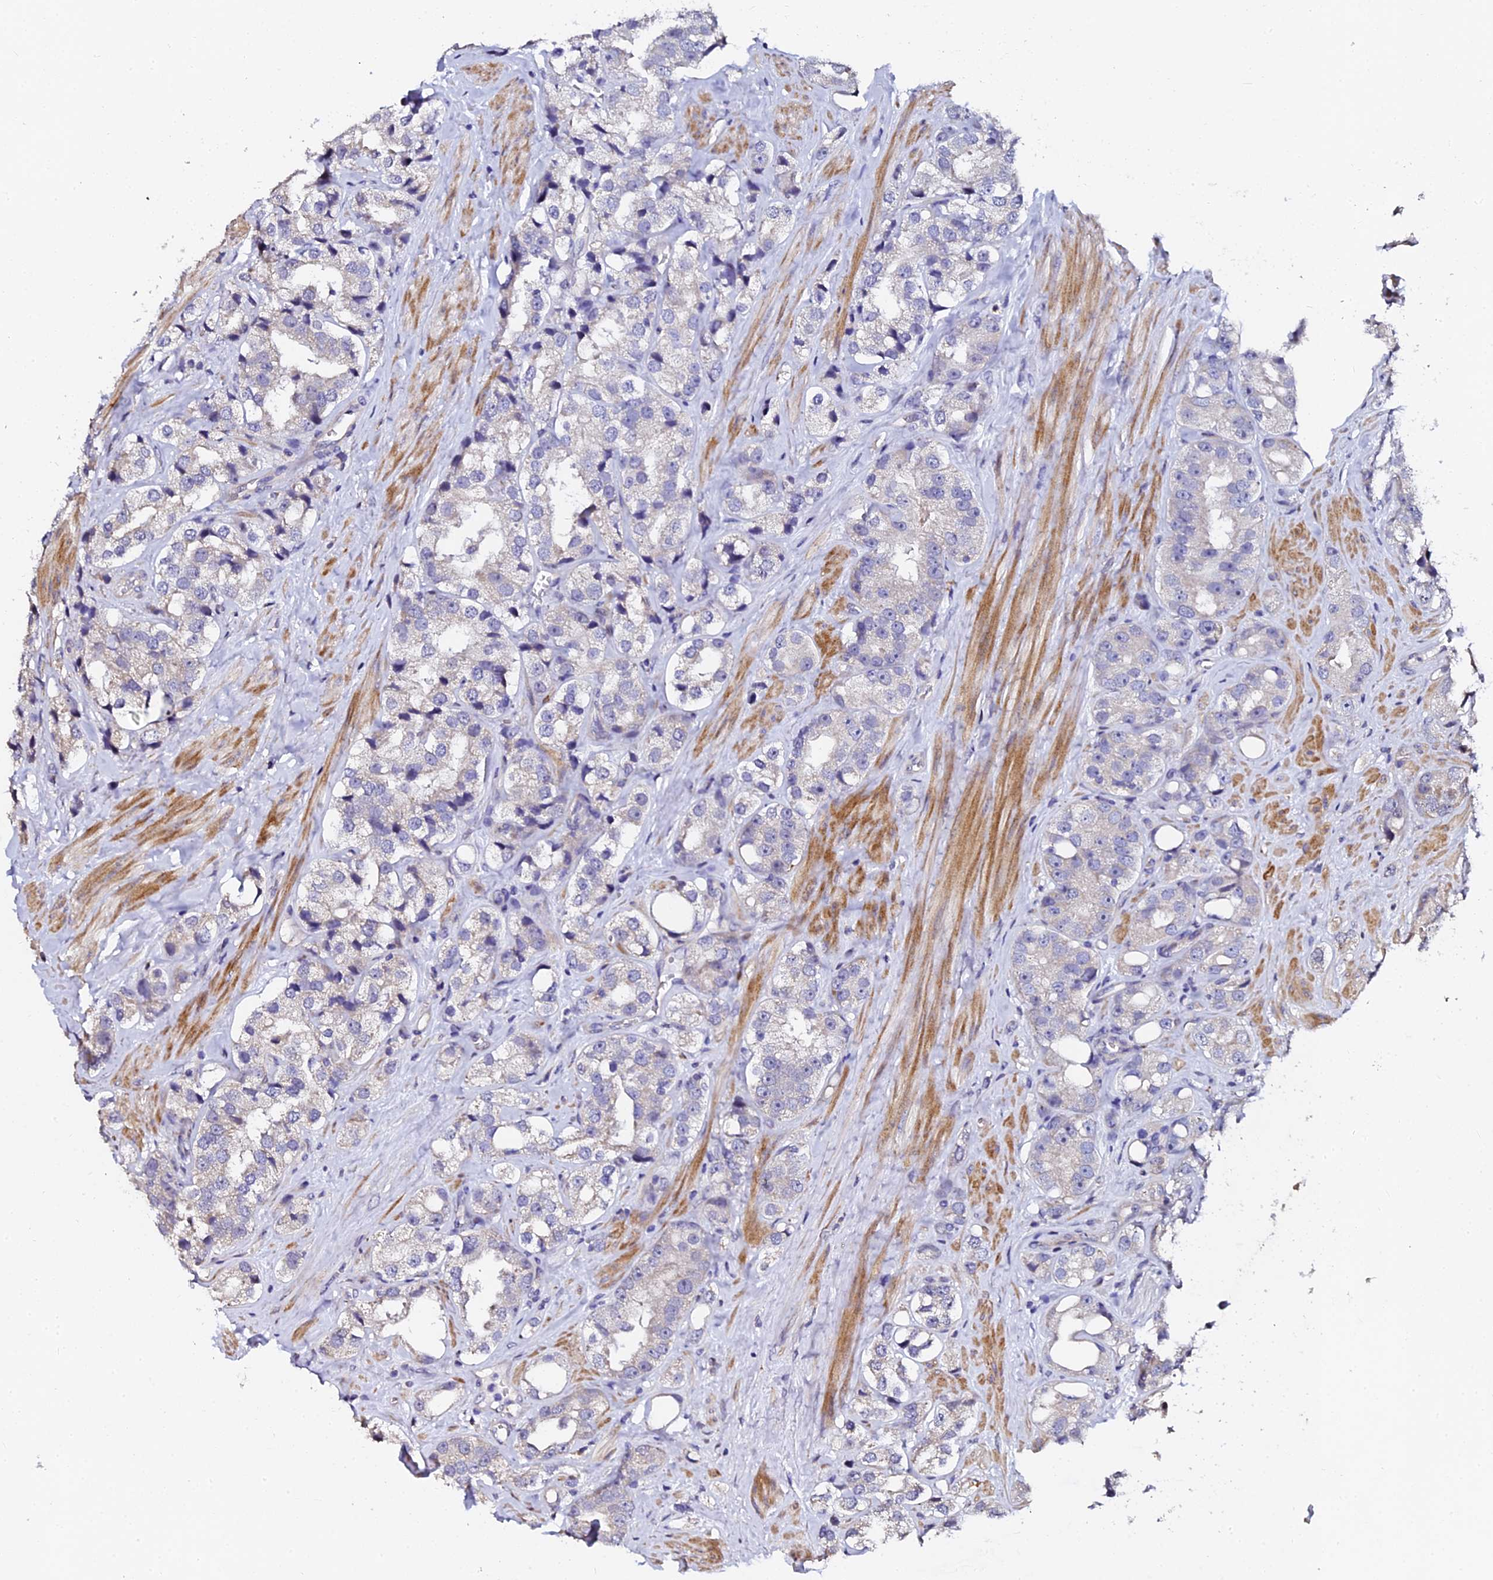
{"staining": {"intensity": "negative", "quantity": "none", "location": "none"}, "tissue": "prostate cancer", "cell_type": "Tumor cells", "image_type": "cancer", "snomed": [{"axis": "morphology", "description": "Adenocarcinoma, NOS"}, {"axis": "topography", "description": "Prostate"}], "caption": "The IHC histopathology image has no significant expression in tumor cells of prostate cancer (adenocarcinoma) tissue.", "gene": "GPN3", "patient": {"sex": "male", "age": 79}}